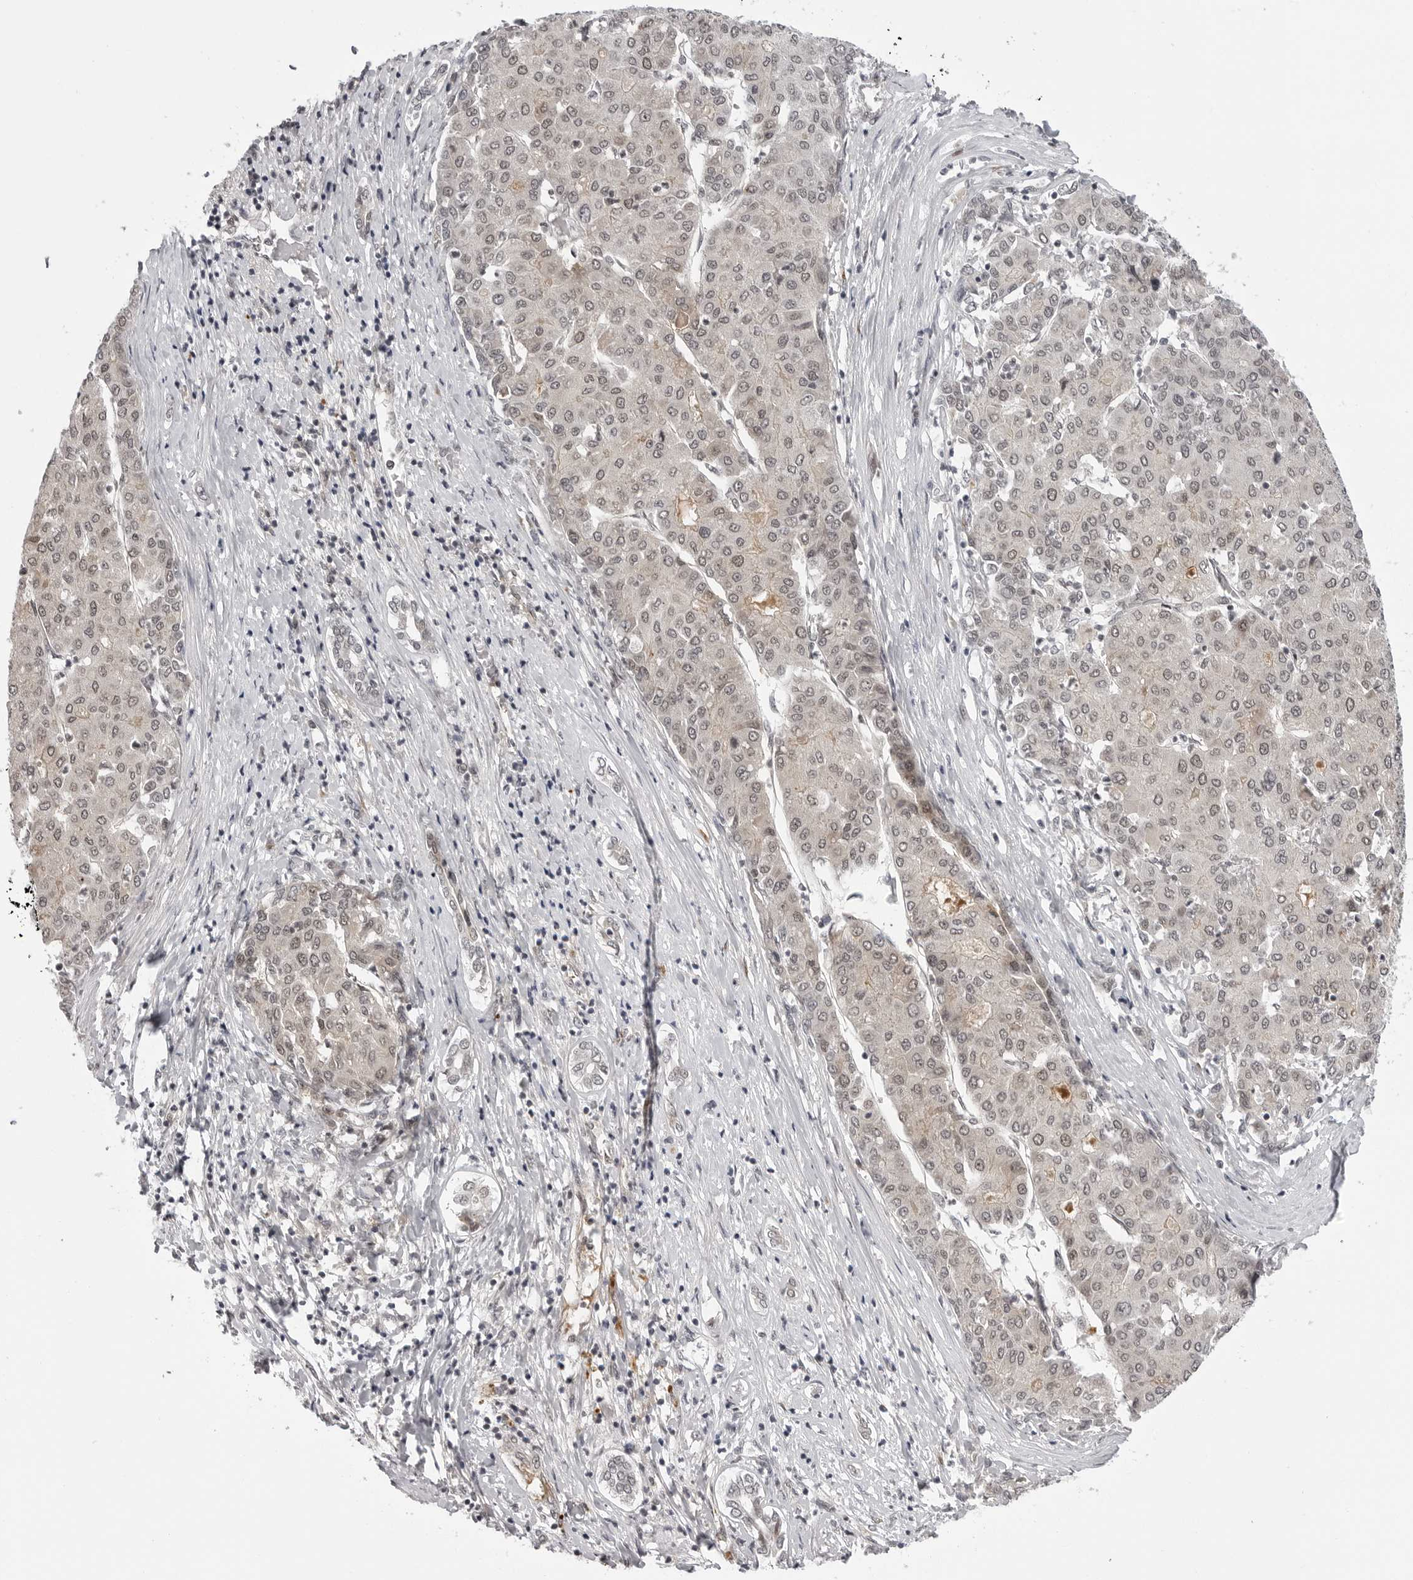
{"staining": {"intensity": "moderate", "quantity": "25%-75%", "location": "cytoplasmic/membranous,nuclear"}, "tissue": "liver cancer", "cell_type": "Tumor cells", "image_type": "cancer", "snomed": [{"axis": "morphology", "description": "Carcinoma, Hepatocellular, NOS"}, {"axis": "topography", "description": "Liver"}], "caption": "Moderate cytoplasmic/membranous and nuclear protein expression is present in about 25%-75% of tumor cells in liver cancer (hepatocellular carcinoma).", "gene": "PHF3", "patient": {"sex": "male", "age": 65}}